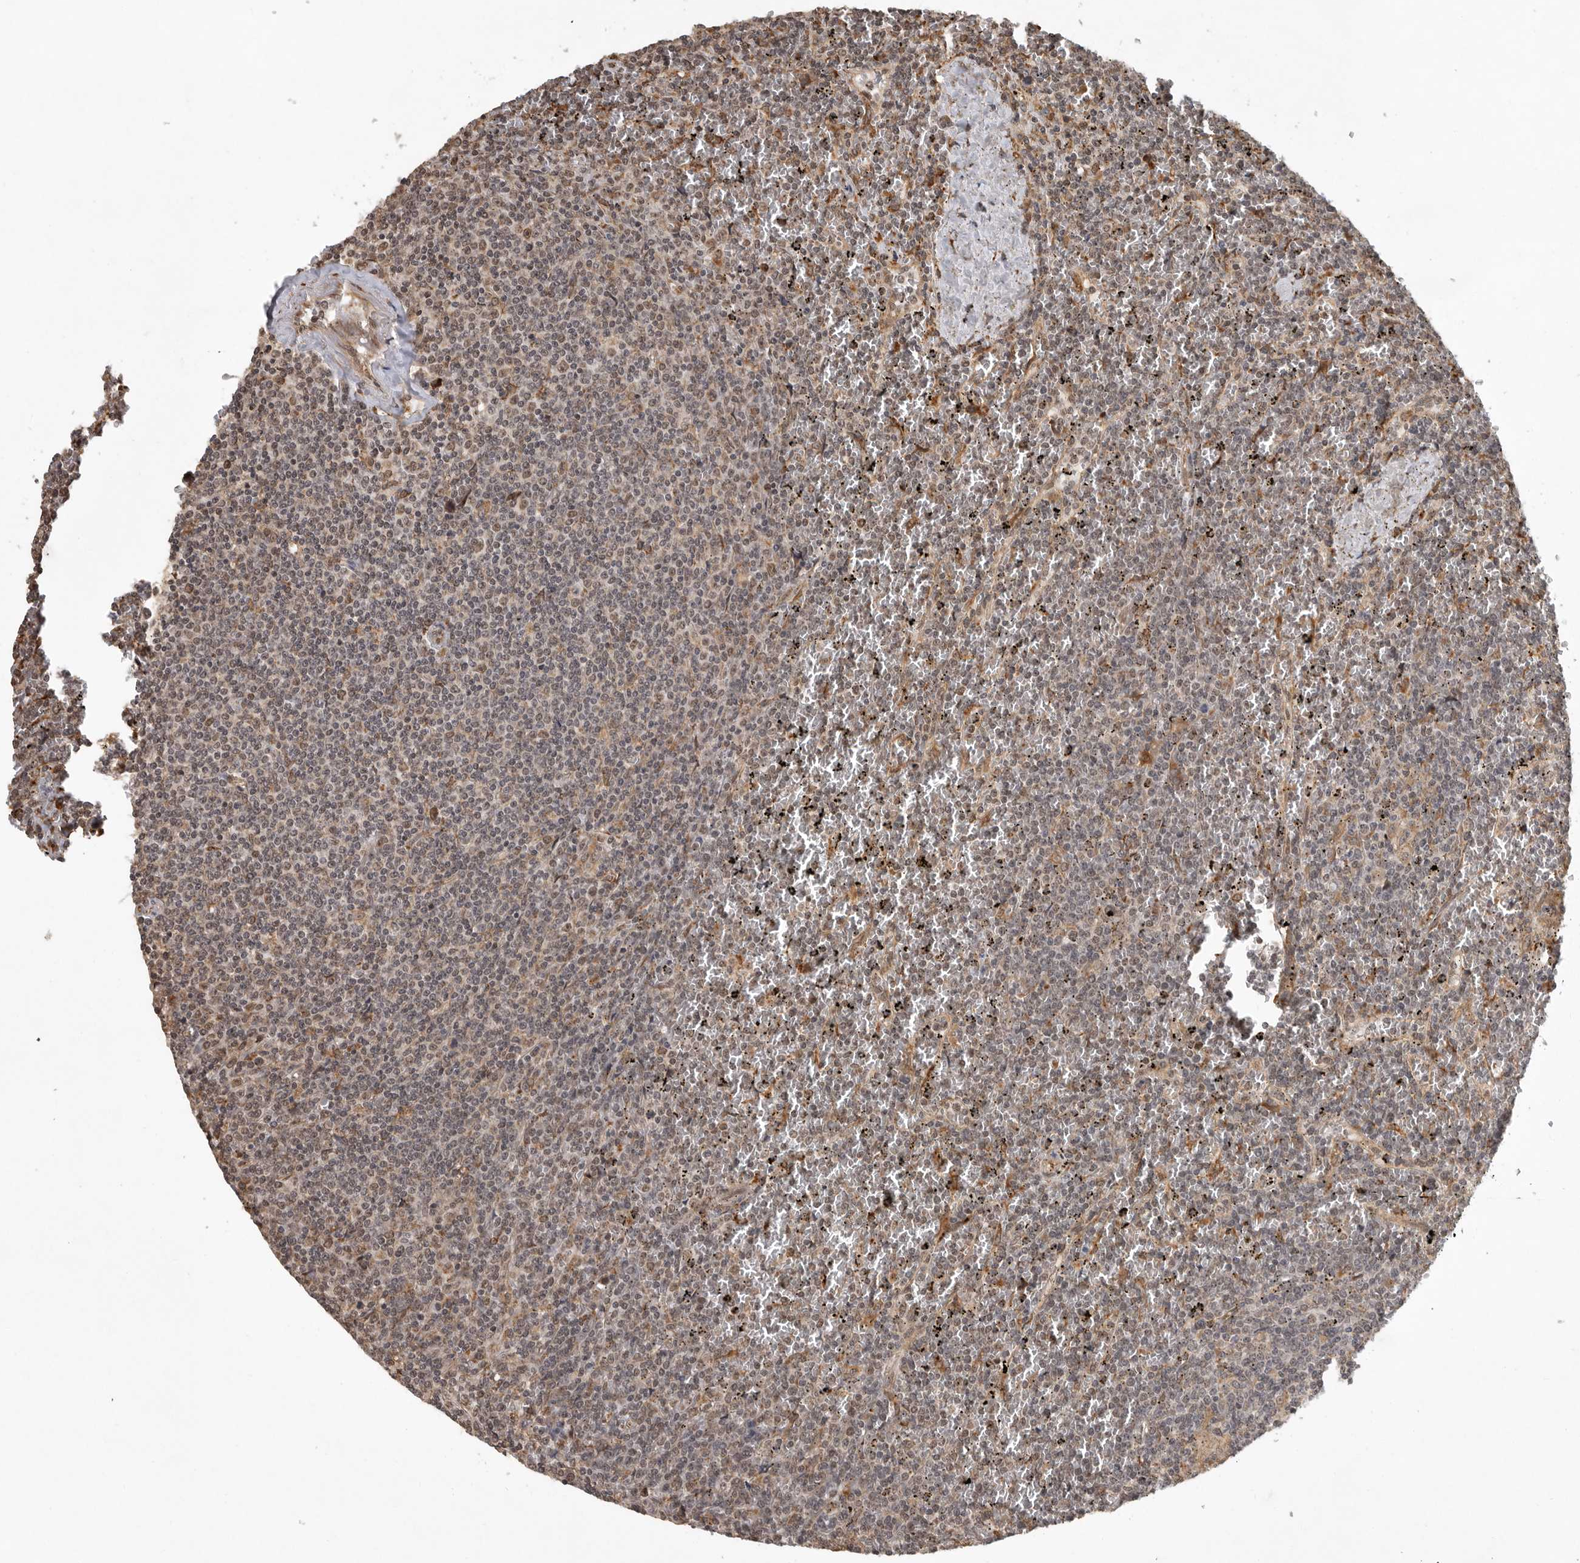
{"staining": {"intensity": "weak", "quantity": "<25%", "location": "nuclear"}, "tissue": "lymphoma", "cell_type": "Tumor cells", "image_type": "cancer", "snomed": [{"axis": "morphology", "description": "Malignant lymphoma, non-Hodgkin's type, Low grade"}, {"axis": "topography", "description": "Spleen"}], "caption": "High magnification brightfield microscopy of lymphoma stained with DAB (brown) and counterstained with hematoxylin (blue): tumor cells show no significant expression. The staining is performed using DAB (3,3'-diaminobenzidine) brown chromogen with nuclei counter-stained in using hematoxylin.", "gene": "ZNF83", "patient": {"sex": "female", "age": 19}}